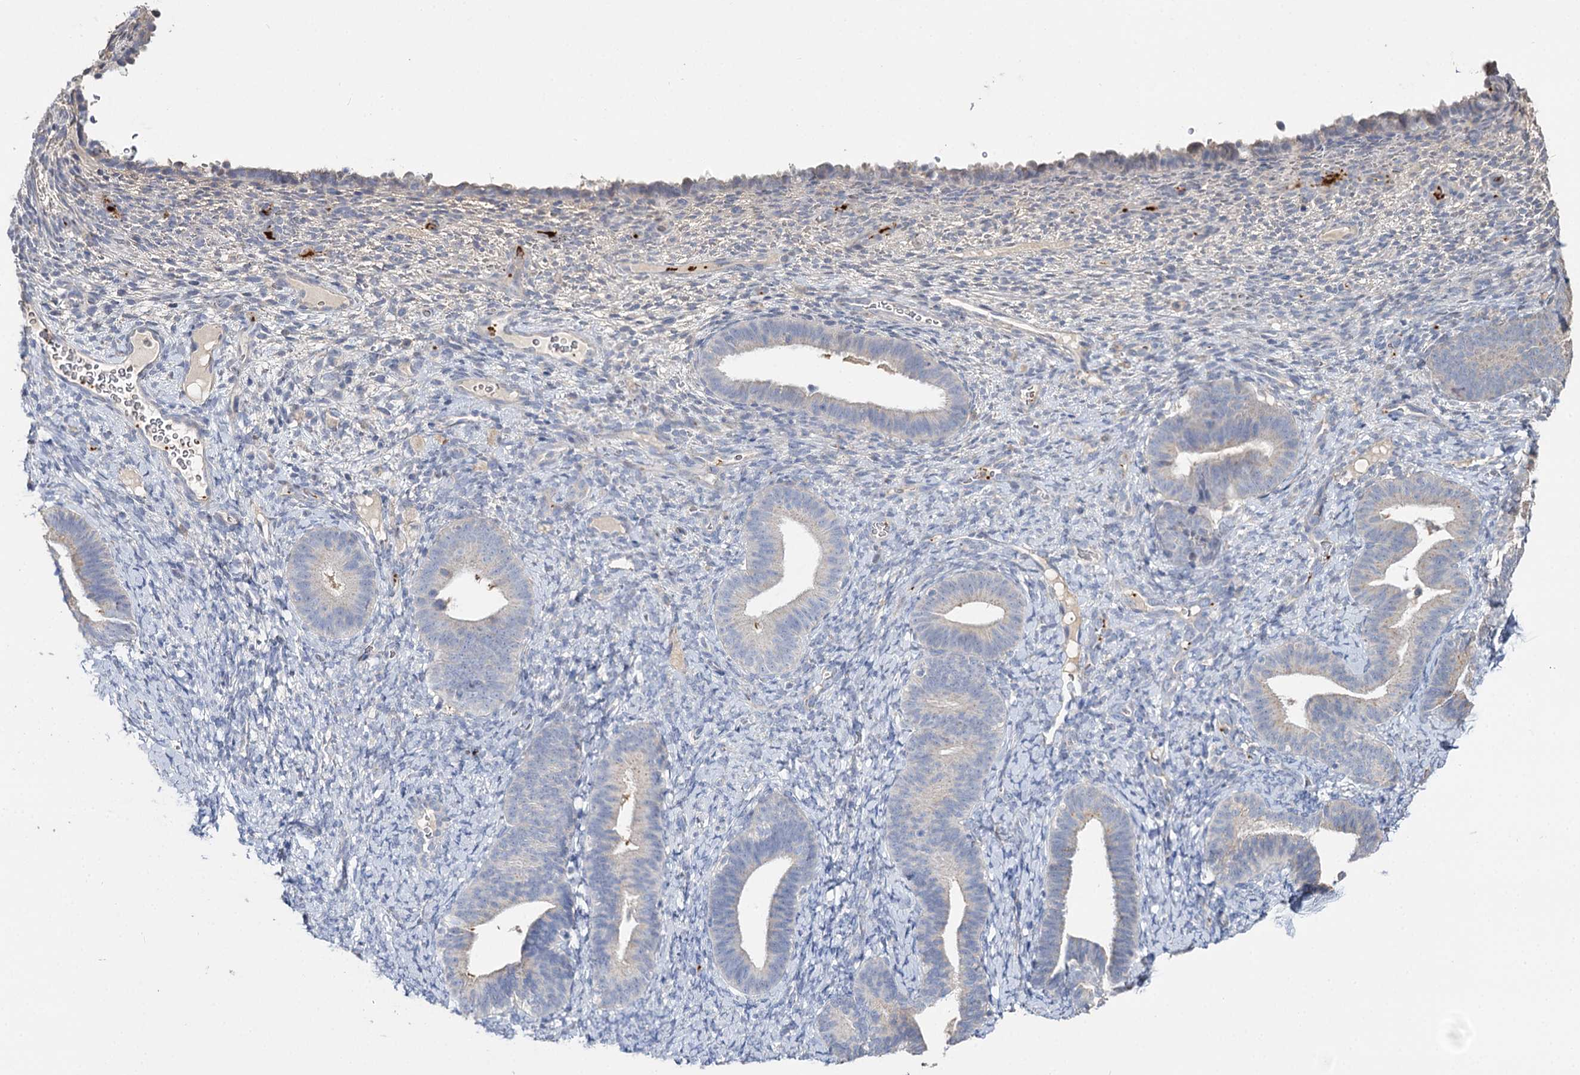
{"staining": {"intensity": "negative", "quantity": "none", "location": "none"}, "tissue": "endometrium", "cell_type": "Cells in endometrial stroma", "image_type": "normal", "snomed": [{"axis": "morphology", "description": "Normal tissue, NOS"}, {"axis": "topography", "description": "Endometrium"}], "caption": "This is an immunohistochemistry histopathology image of unremarkable endometrium. There is no expression in cells in endometrial stroma.", "gene": "DNAH6", "patient": {"sex": "female", "age": 65}}